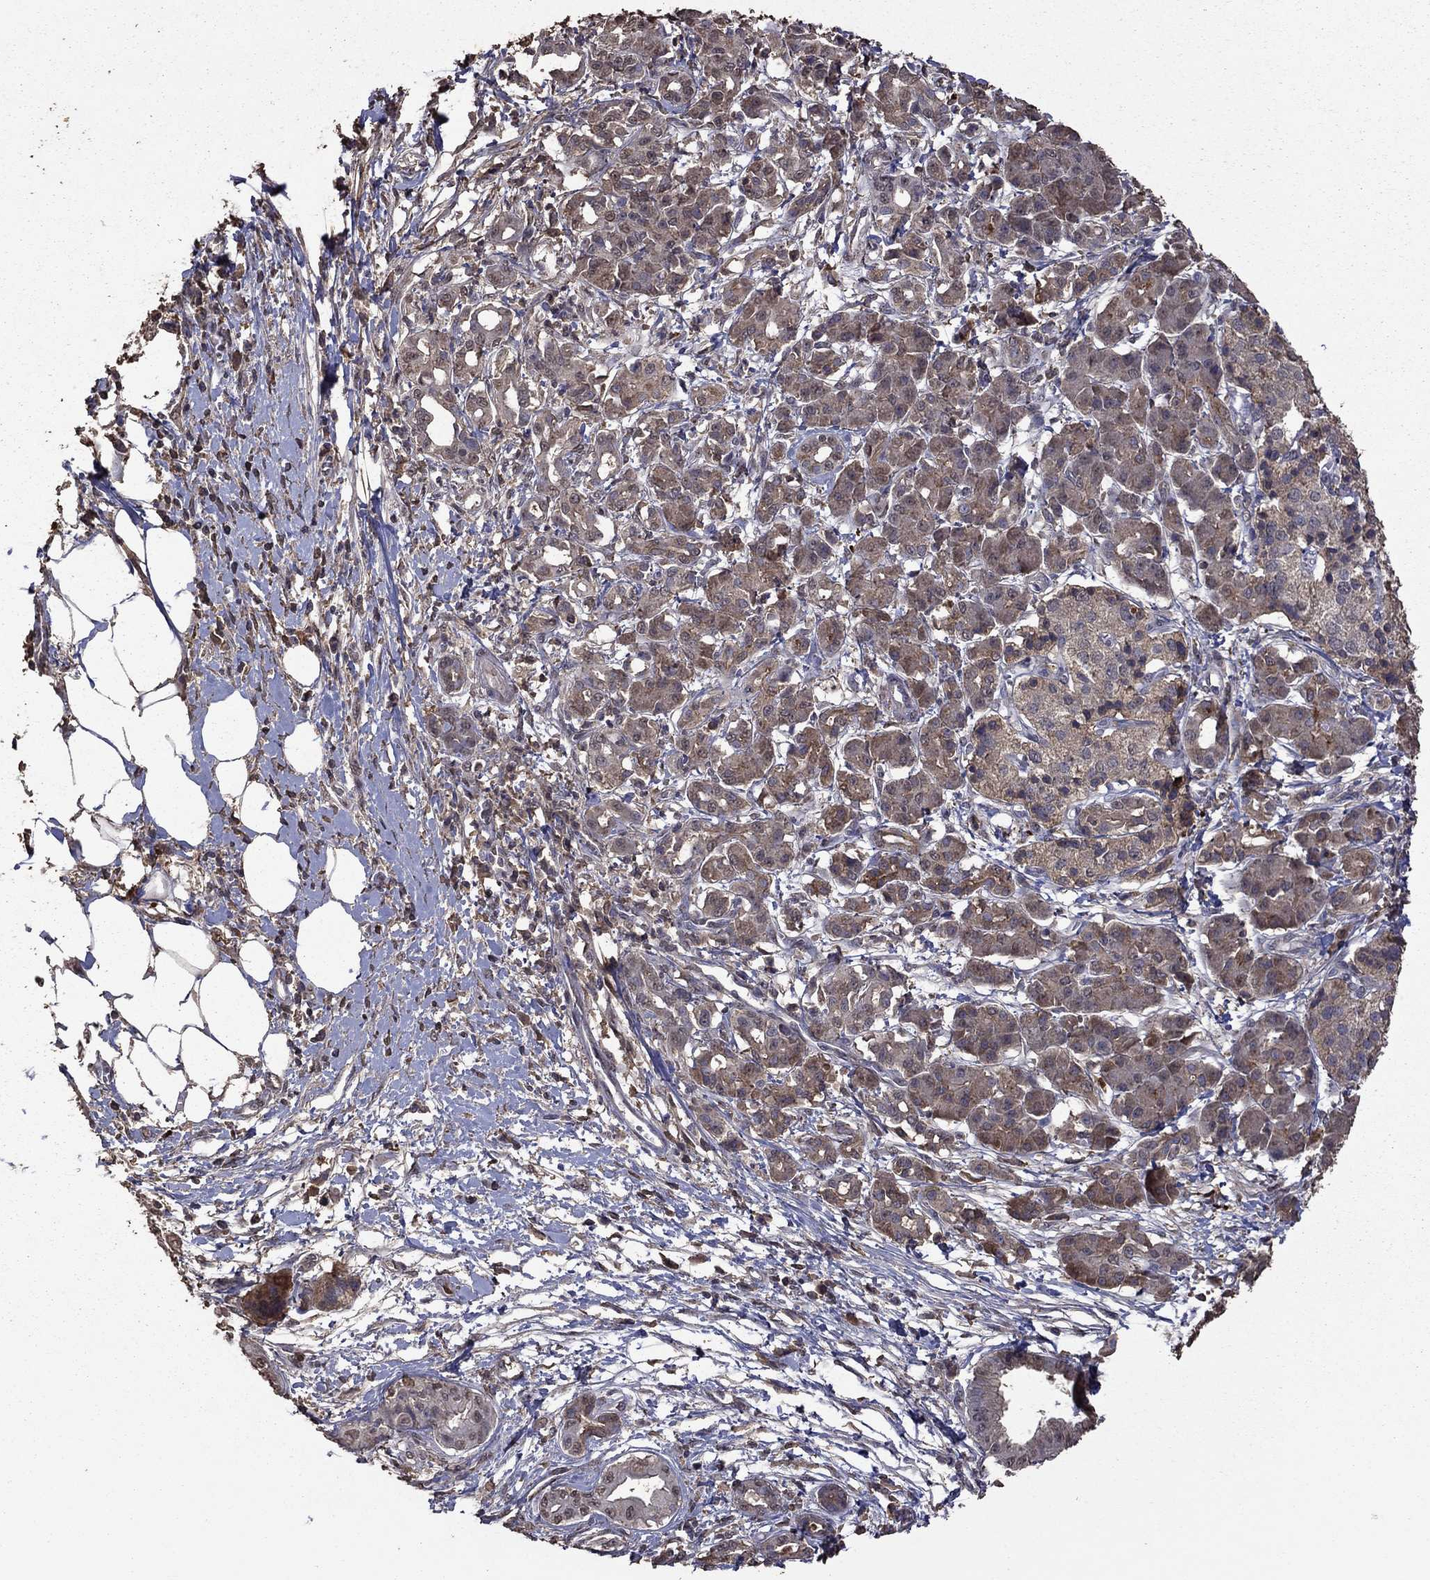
{"staining": {"intensity": "weak", "quantity": ">75%", "location": "cytoplasmic/membranous"}, "tissue": "pancreatic cancer", "cell_type": "Tumor cells", "image_type": "cancer", "snomed": [{"axis": "morphology", "description": "Adenocarcinoma, NOS"}, {"axis": "topography", "description": "Pancreas"}], "caption": "A low amount of weak cytoplasmic/membranous staining is present in about >75% of tumor cells in pancreatic cancer (adenocarcinoma) tissue.", "gene": "SERPINA5", "patient": {"sex": "male", "age": 72}}